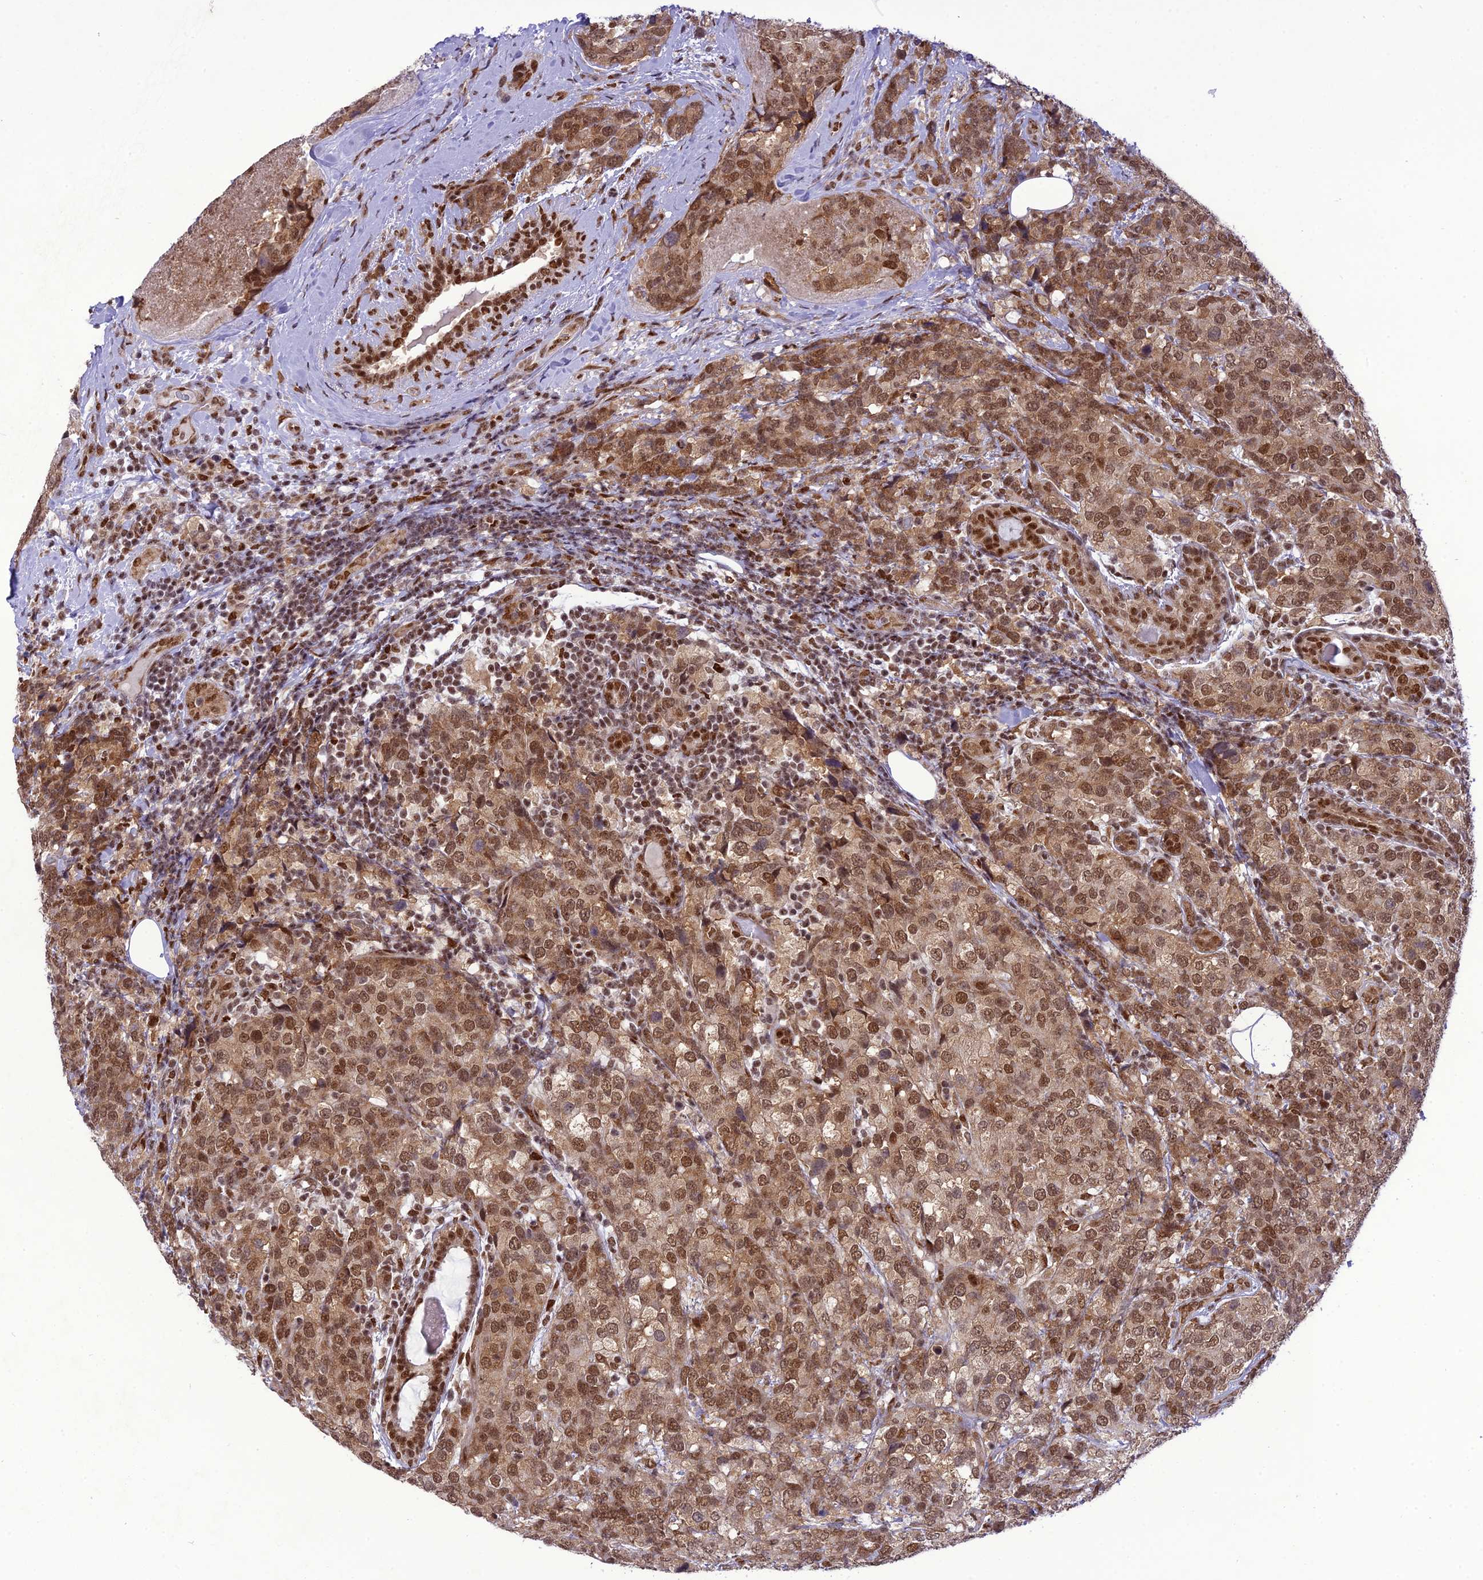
{"staining": {"intensity": "moderate", "quantity": ">75%", "location": "cytoplasmic/membranous,nuclear"}, "tissue": "breast cancer", "cell_type": "Tumor cells", "image_type": "cancer", "snomed": [{"axis": "morphology", "description": "Lobular carcinoma"}, {"axis": "topography", "description": "Breast"}], "caption": "Breast cancer (lobular carcinoma) tissue exhibits moderate cytoplasmic/membranous and nuclear positivity in about >75% of tumor cells, visualized by immunohistochemistry.", "gene": "DDX1", "patient": {"sex": "female", "age": 59}}